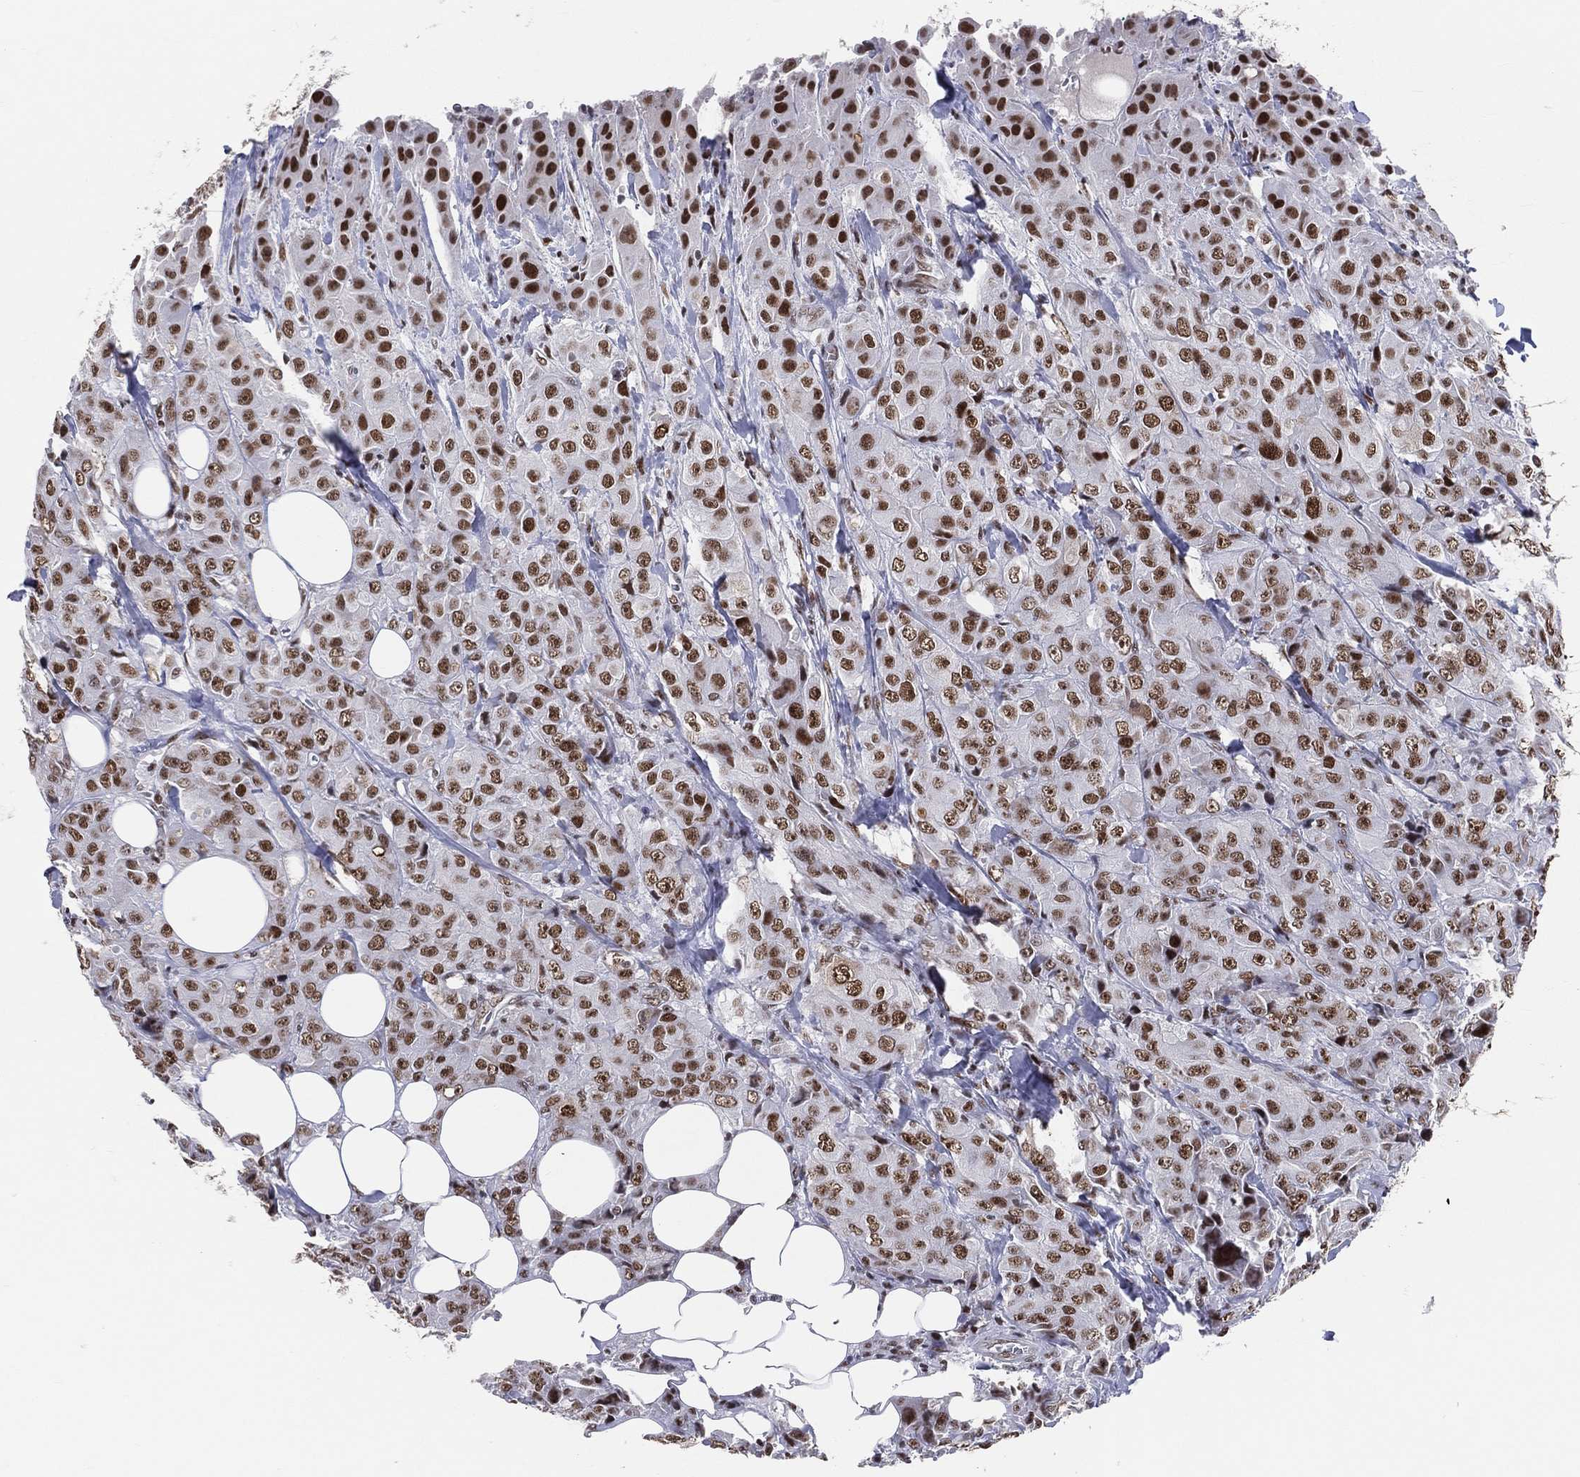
{"staining": {"intensity": "strong", "quantity": ">75%", "location": "nuclear"}, "tissue": "breast cancer", "cell_type": "Tumor cells", "image_type": "cancer", "snomed": [{"axis": "morphology", "description": "Duct carcinoma"}, {"axis": "topography", "description": "Breast"}], "caption": "Breast cancer tissue exhibits strong nuclear expression in approximately >75% of tumor cells (DAB (3,3'-diaminobenzidine) IHC with brightfield microscopy, high magnification).", "gene": "CDK7", "patient": {"sex": "female", "age": 43}}